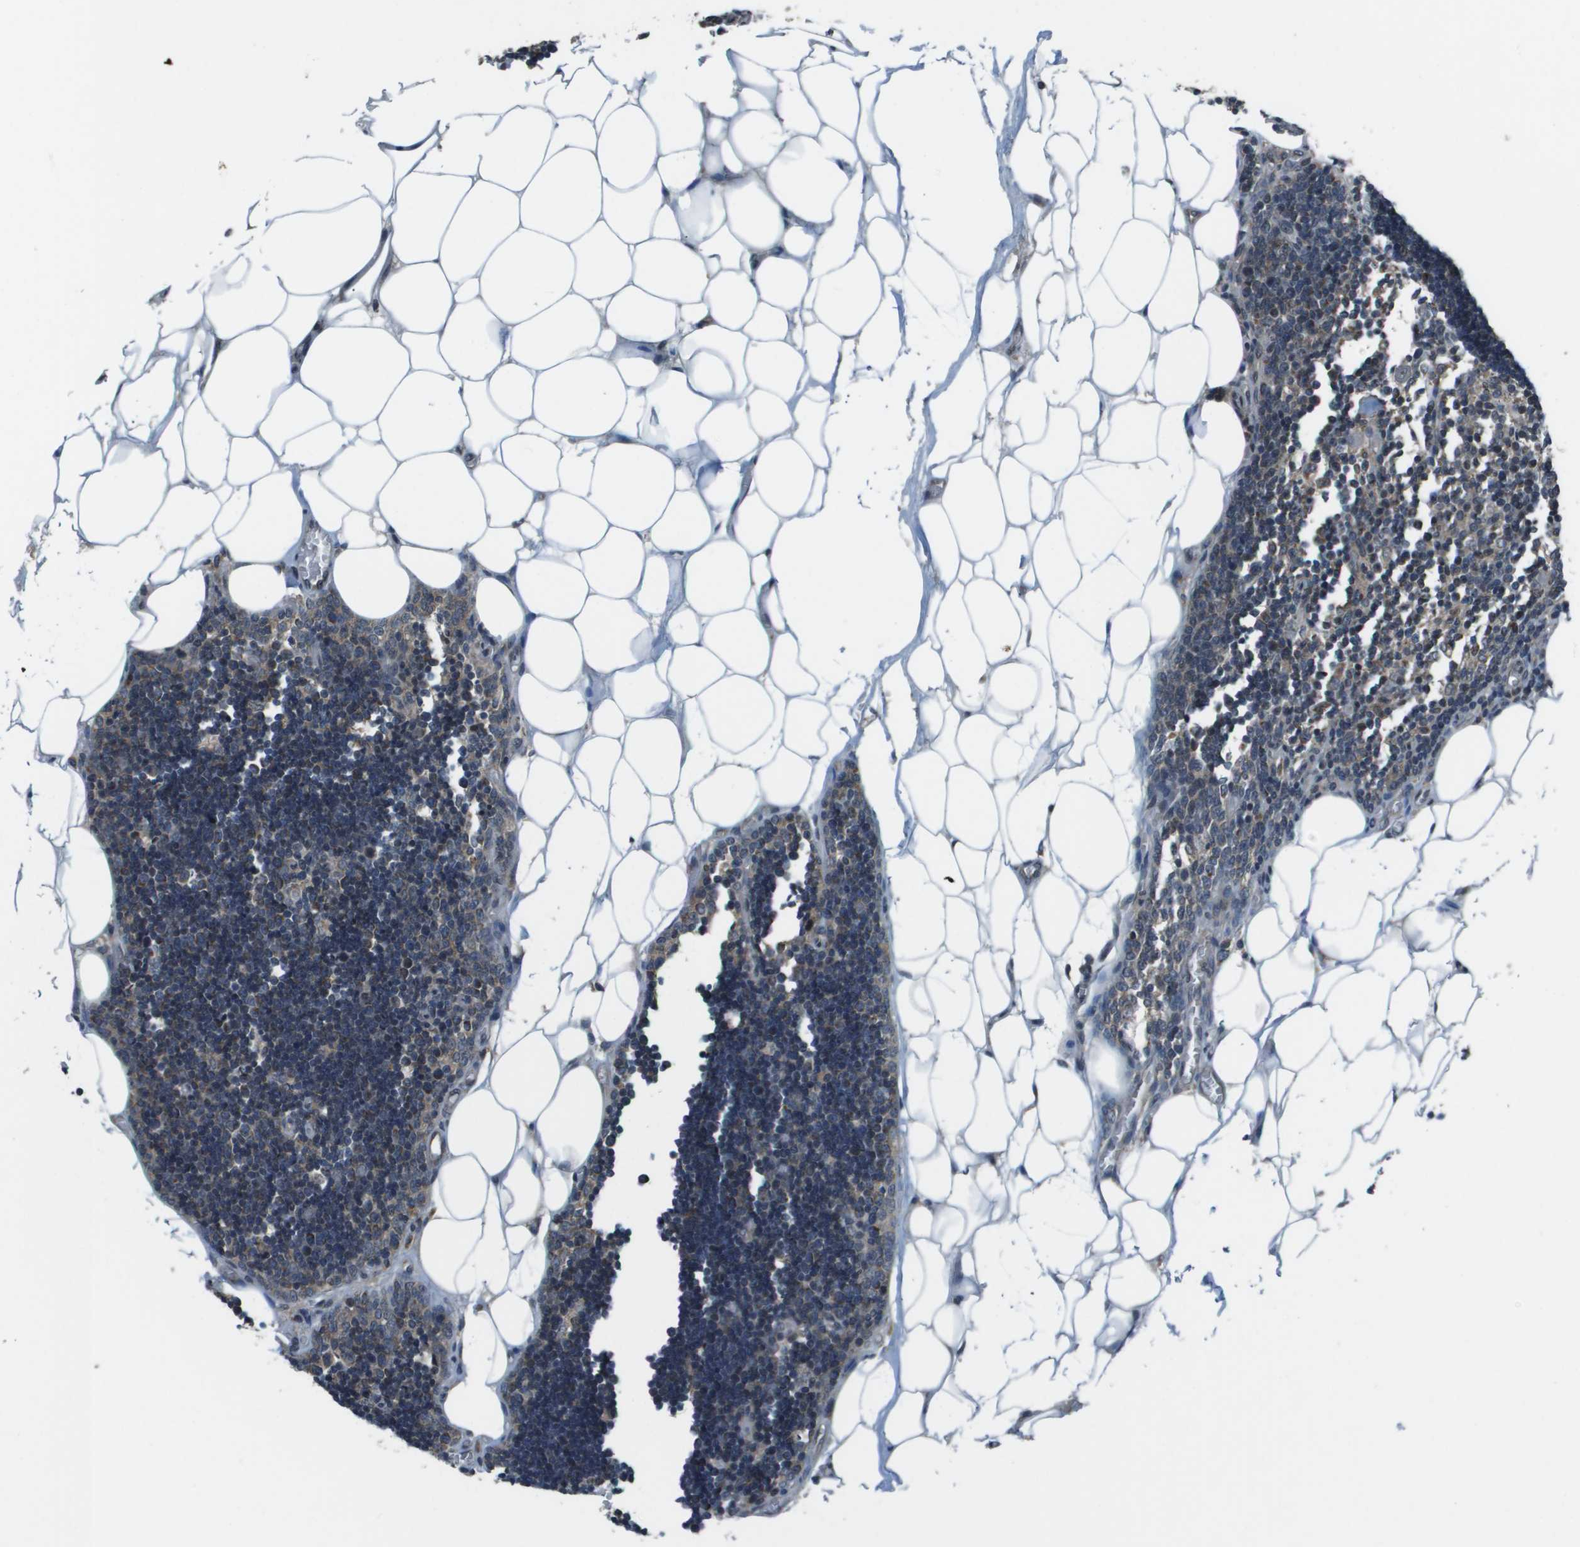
{"staining": {"intensity": "moderate", "quantity": ">75%", "location": "cytoplasmic/membranous"}, "tissue": "lymph node", "cell_type": "Germinal center cells", "image_type": "normal", "snomed": [{"axis": "morphology", "description": "Normal tissue, NOS"}, {"axis": "topography", "description": "Lymph node"}], "caption": "IHC of unremarkable lymph node demonstrates medium levels of moderate cytoplasmic/membranous expression in about >75% of germinal center cells.", "gene": "PPFIA1", "patient": {"sex": "male", "age": 33}}